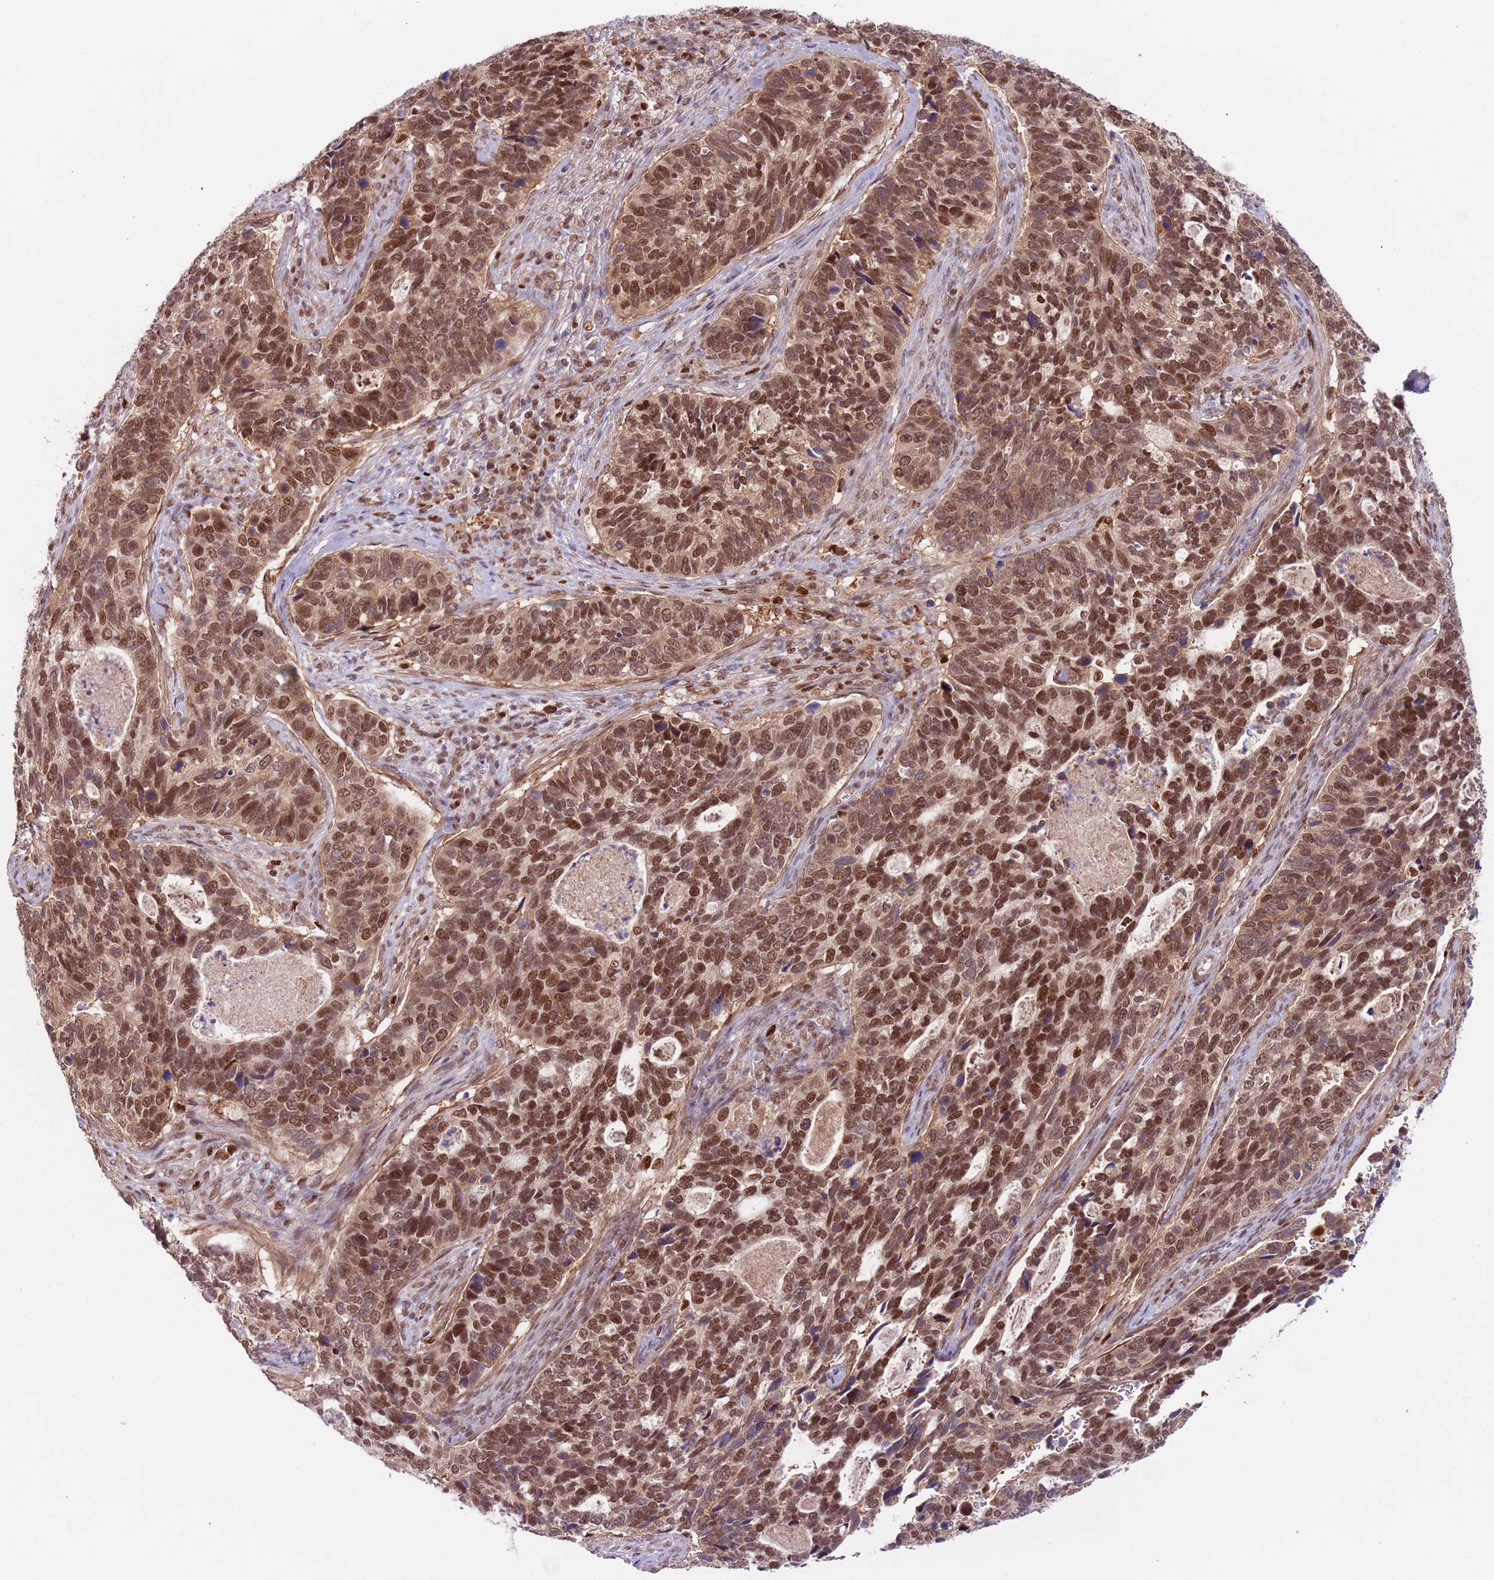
{"staining": {"intensity": "strong", "quantity": ">75%", "location": "nuclear"}, "tissue": "cervical cancer", "cell_type": "Tumor cells", "image_type": "cancer", "snomed": [{"axis": "morphology", "description": "Squamous cell carcinoma, NOS"}, {"axis": "topography", "description": "Cervix"}], "caption": "A high-resolution photomicrograph shows IHC staining of cervical cancer (squamous cell carcinoma), which demonstrates strong nuclear expression in about >75% of tumor cells.", "gene": "RMND5B", "patient": {"sex": "female", "age": 38}}